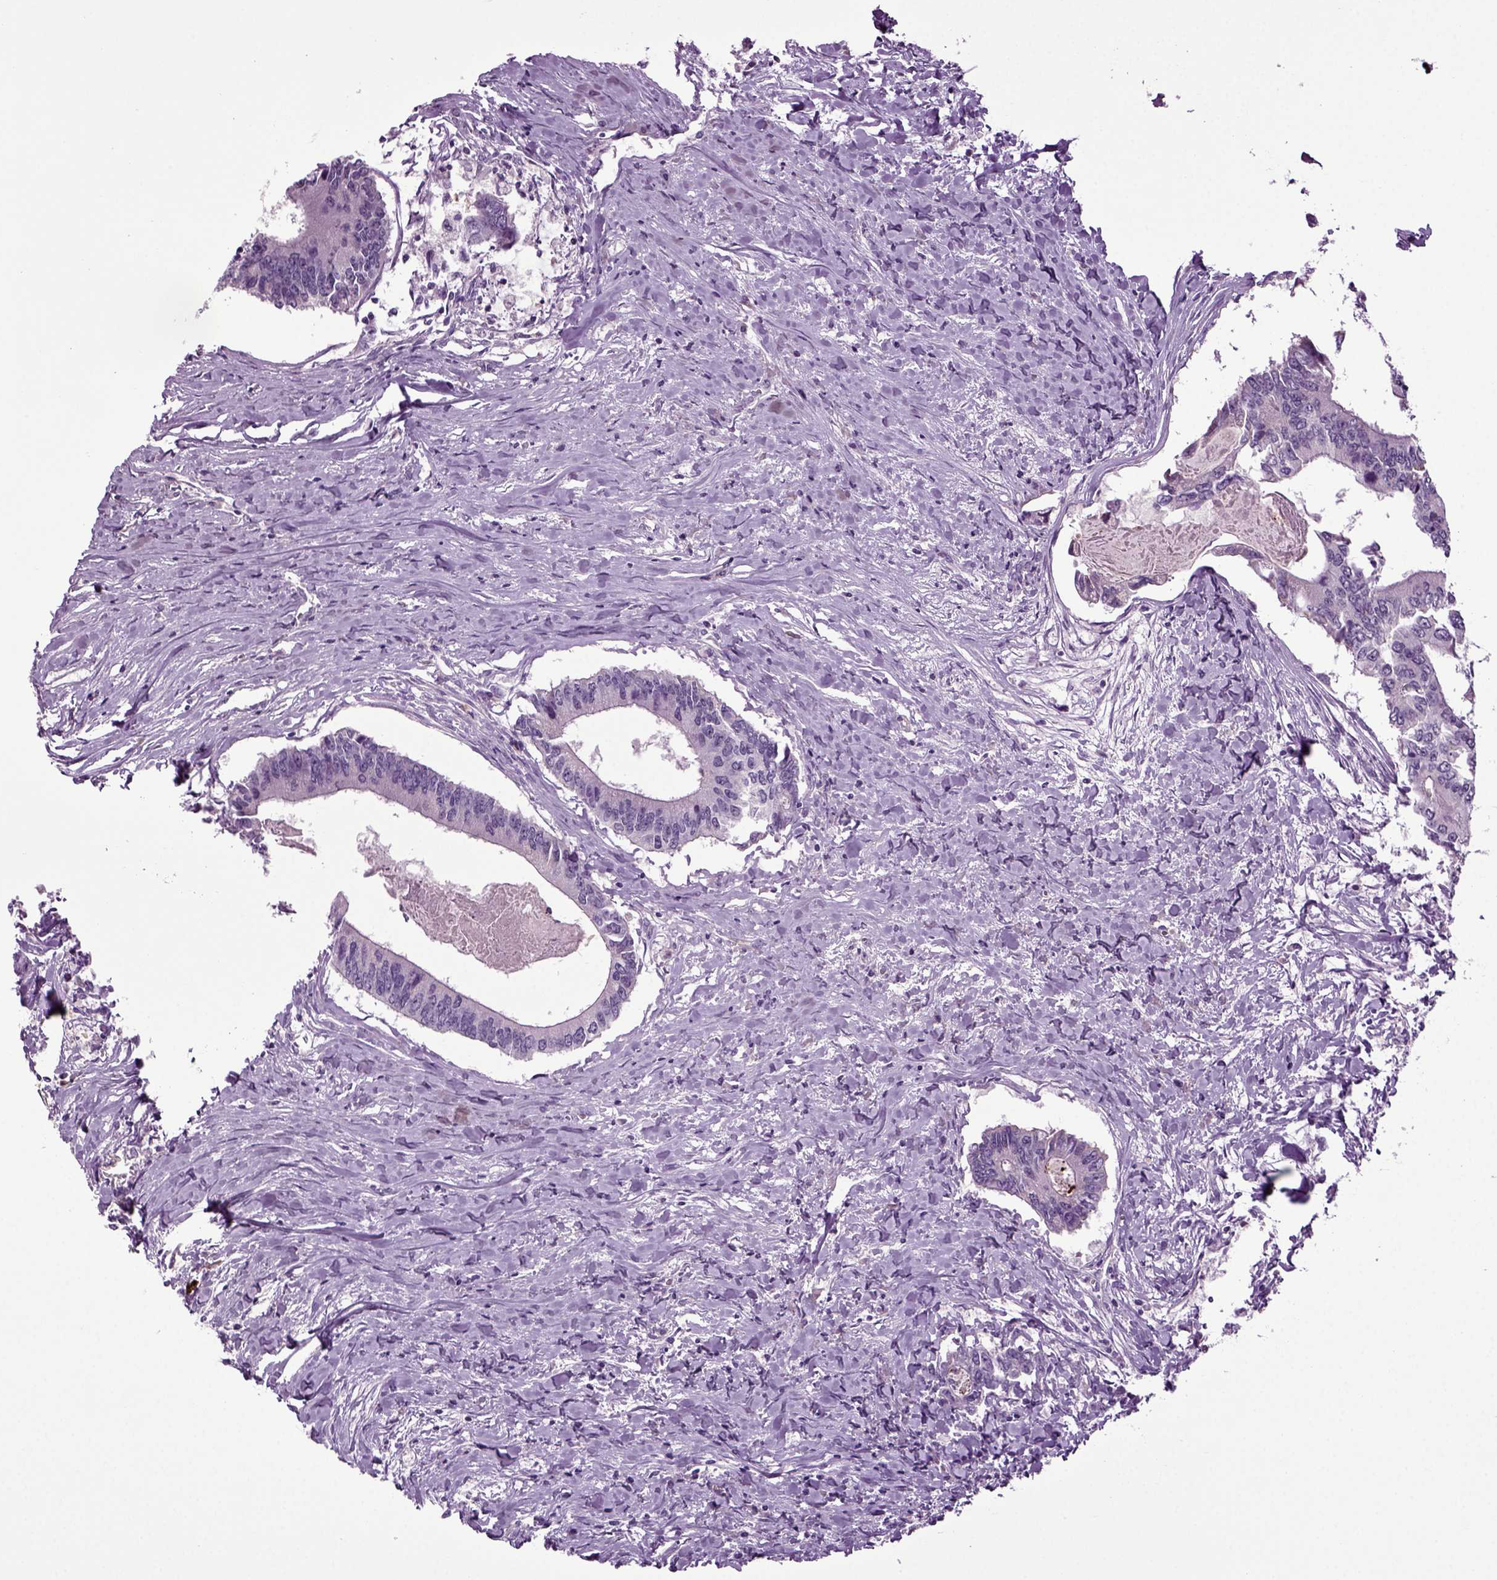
{"staining": {"intensity": "negative", "quantity": "none", "location": "none"}, "tissue": "colorectal cancer", "cell_type": "Tumor cells", "image_type": "cancer", "snomed": [{"axis": "morphology", "description": "Adenocarcinoma, NOS"}, {"axis": "topography", "description": "Colon"}], "caption": "DAB (3,3'-diaminobenzidine) immunohistochemical staining of human adenocarcinoma (colorectal) exhibits no significant expression in tumor cells. The staining is performed using DAB (3,3'-diaminobenzidine) brown chromogen with nuclei counter-stained in using hematoxylin.", "gene": "FGF11", "patient": {"sex": "male", "age": 53}}